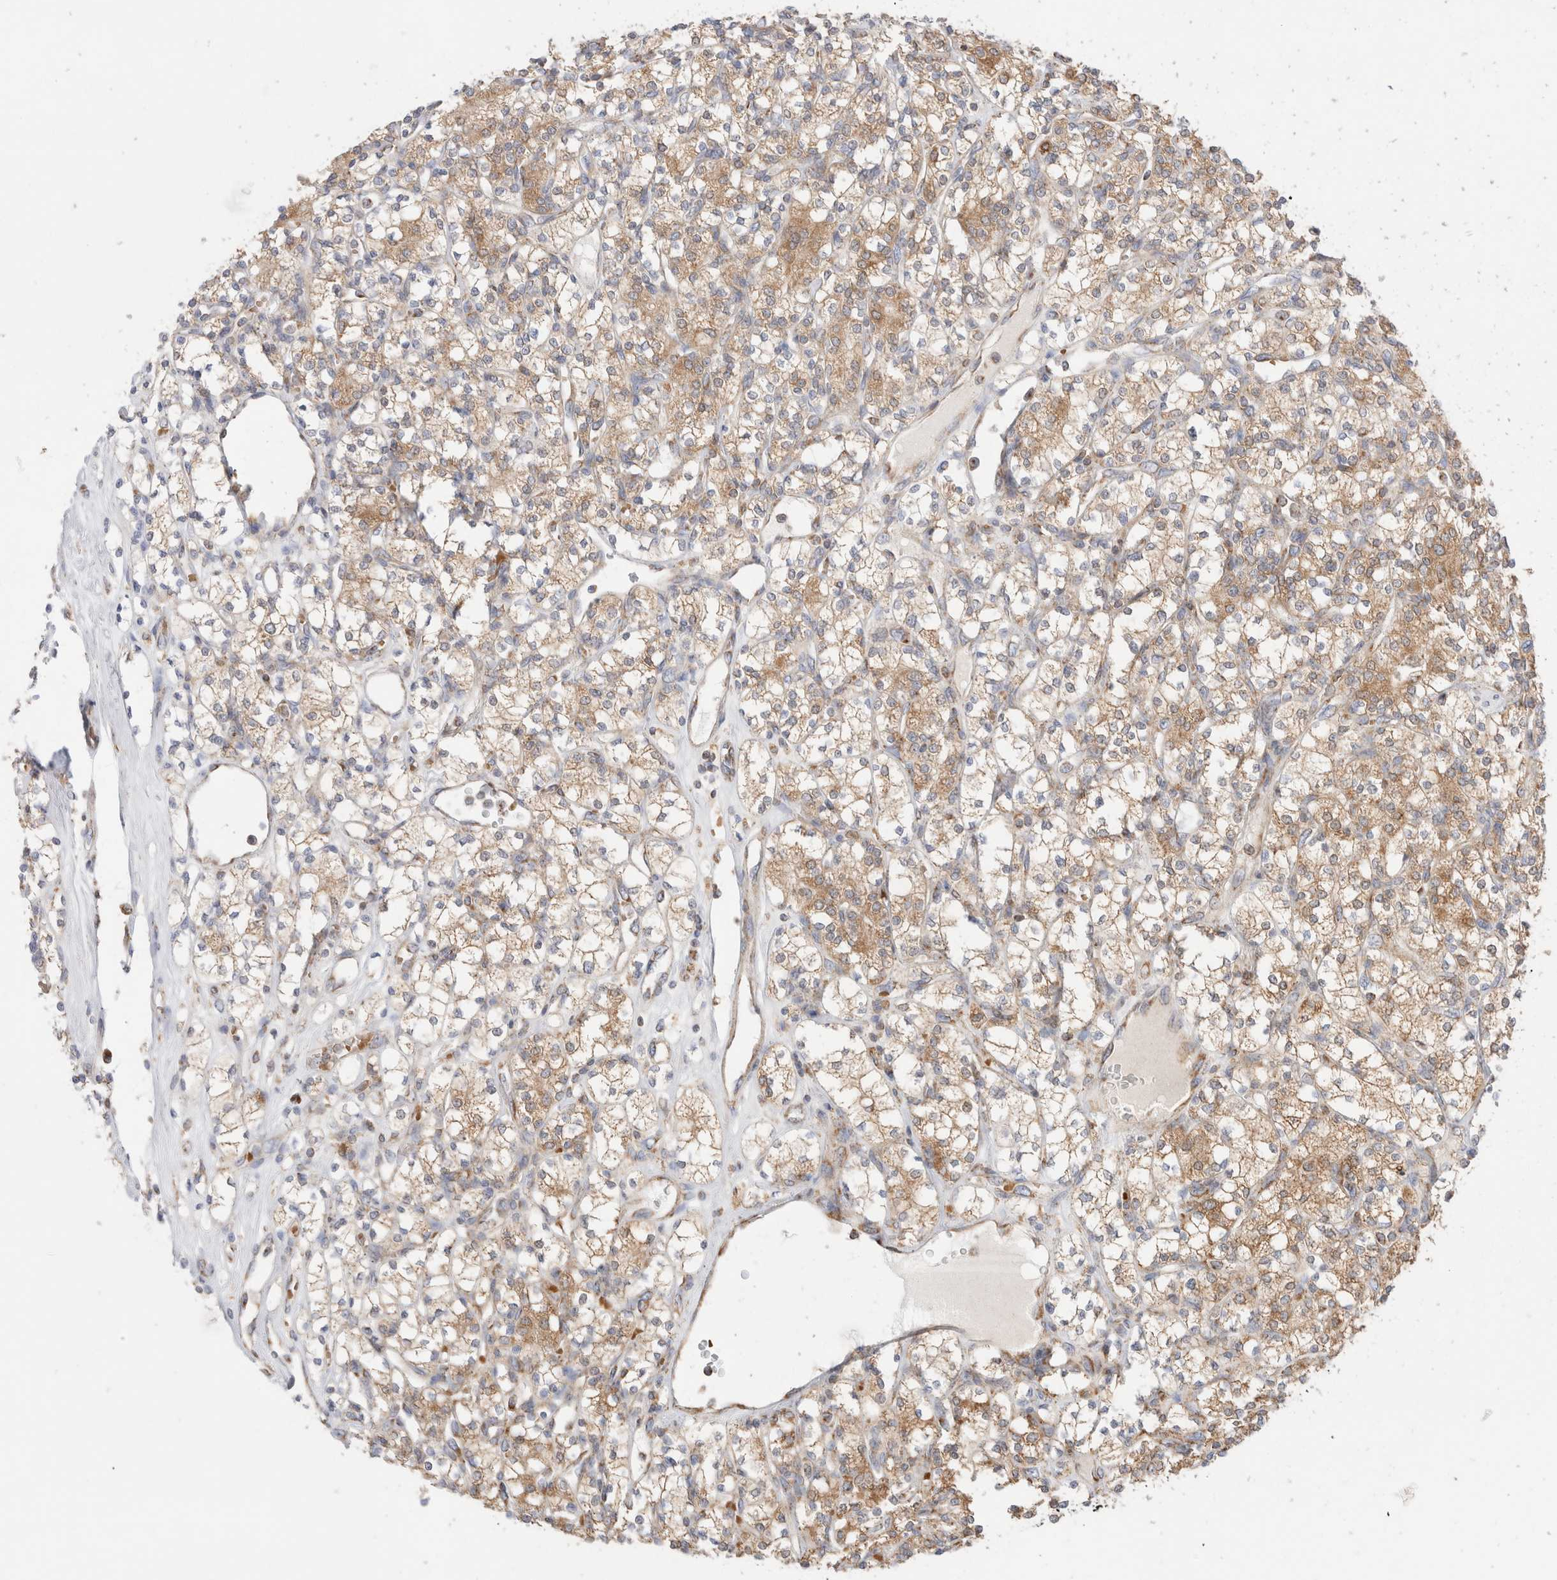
{"staining": {"intensity": "moderate", "quantity": "25%-75%", "location": "cytoplasmic/membranous"}, "tissue": "renal cancer", "cell_type": "Tumor cells", "image_type": "cancer", "snomed": [{"axis": "morphology", "description": "Adenocarcinoma, NOS"}, {"axis": "topography", "description": "Kidney"}], "caption": "An IHC histopathology image of tumor tissue is shown. Protein staining in brown labels moderate cytoplasmic/membranous positivity in renal adenocarcinoma within tumor cells. (IHC, brightfield microscopy, high magnification).", "gene": "TMPPE", "patient": {"sex": "male", "age": 77}}